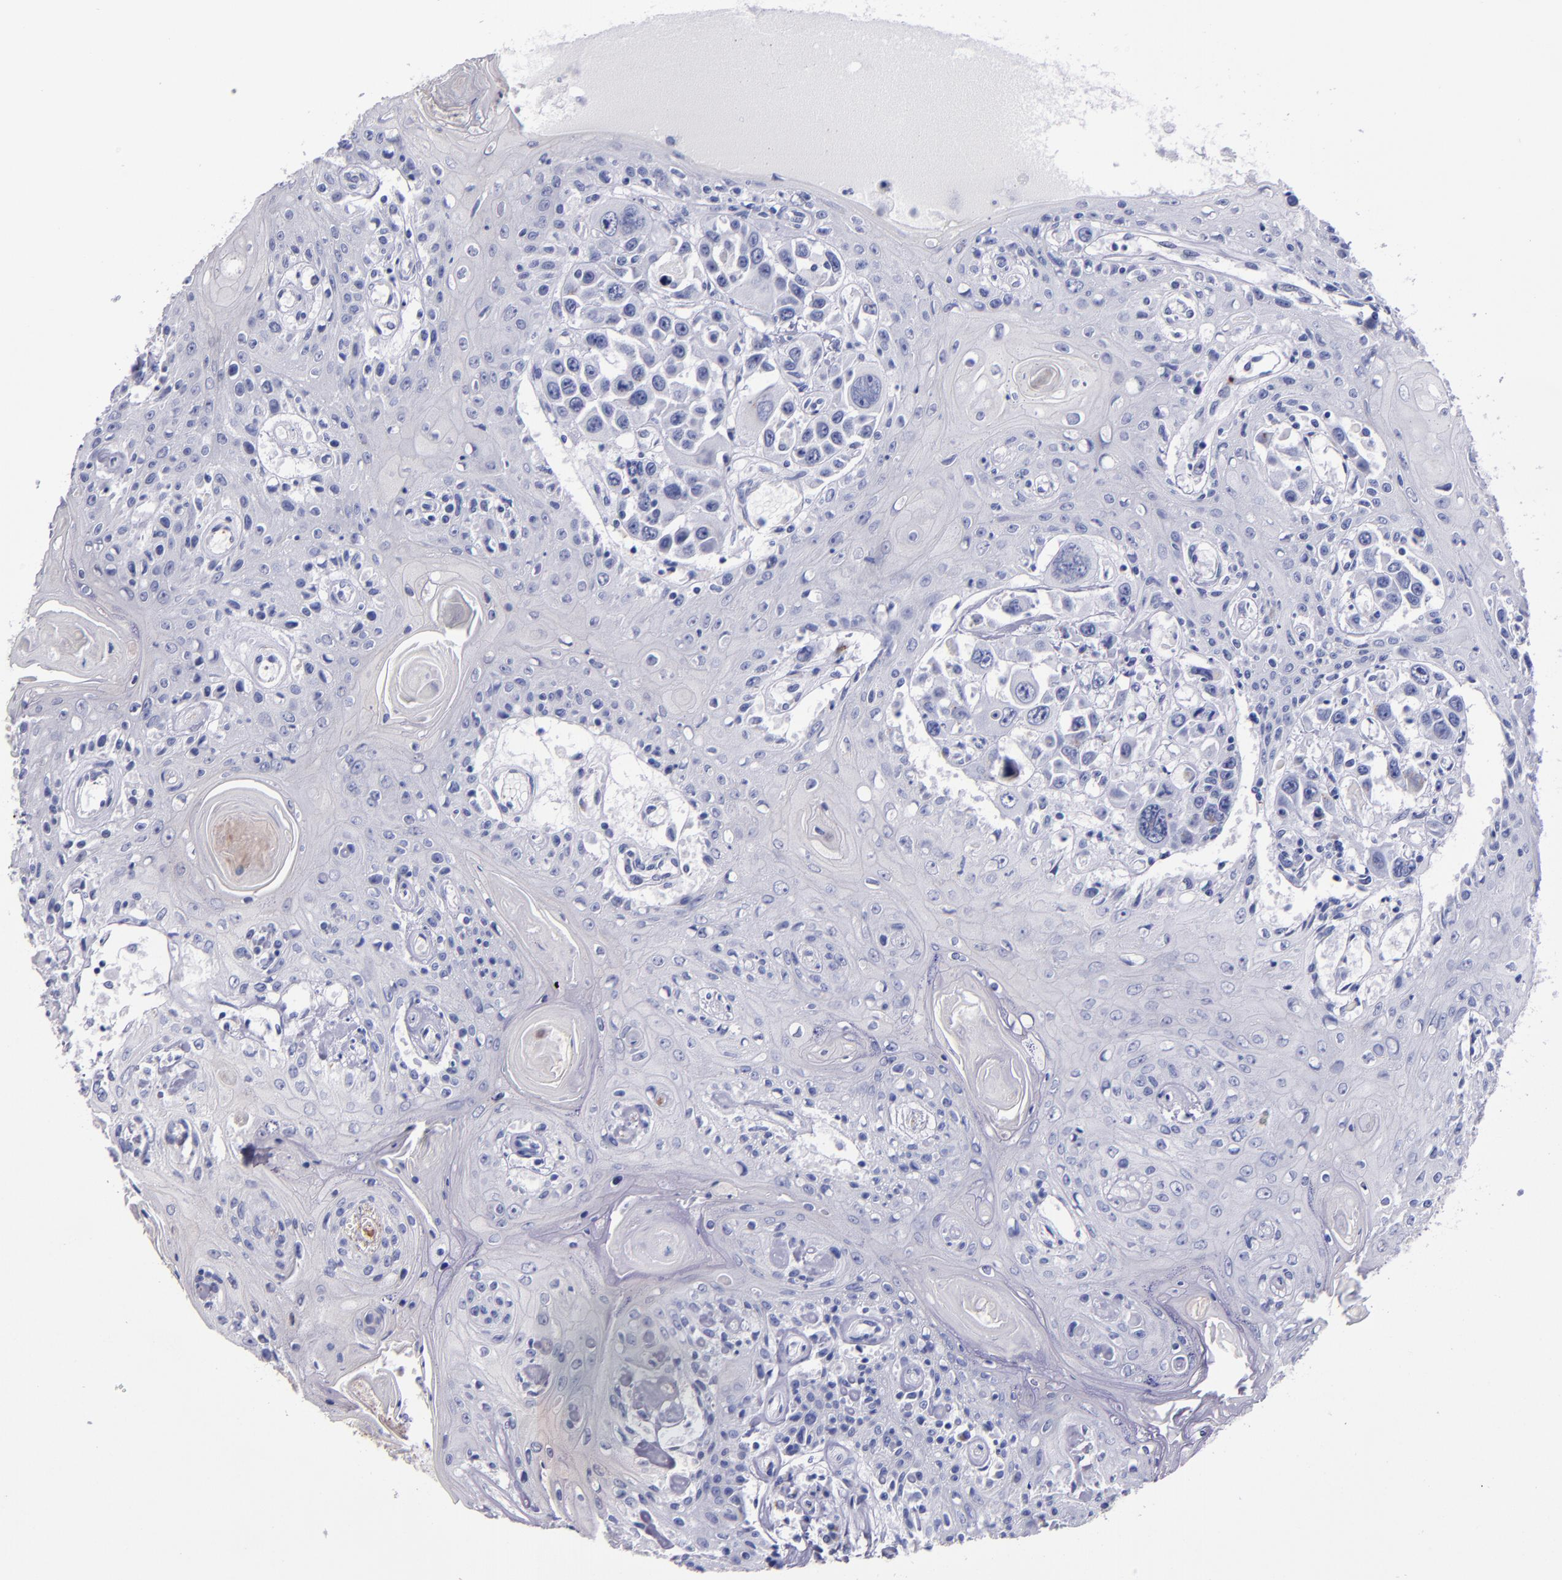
{"staining": {"intensity": "moderate", "quantity": "<25%", "location": "cytoplasmic/membranous"}, "tissue": "head and neck cancer", "cell_type": "Tumor cells", "image_type": "cancer", "snomed": [{"axis": "morphology", "description": "Squamous cell carcinoma, NOS"}, {"axis": "topography", "description": "Oral tissue"}, {"axis": "topography", "description": "Head-Neck"}], "caption": "Immunohistochemistry histopathology image of human head and neck squamous cell carcinoma stained for a protein (brown), which reveals low levels of moderate cytoplasmic/membranous positivity in approximately <25% of tumor cells.", "gene": "RAB41", "patient": {"sex": "female", "age": 76}}